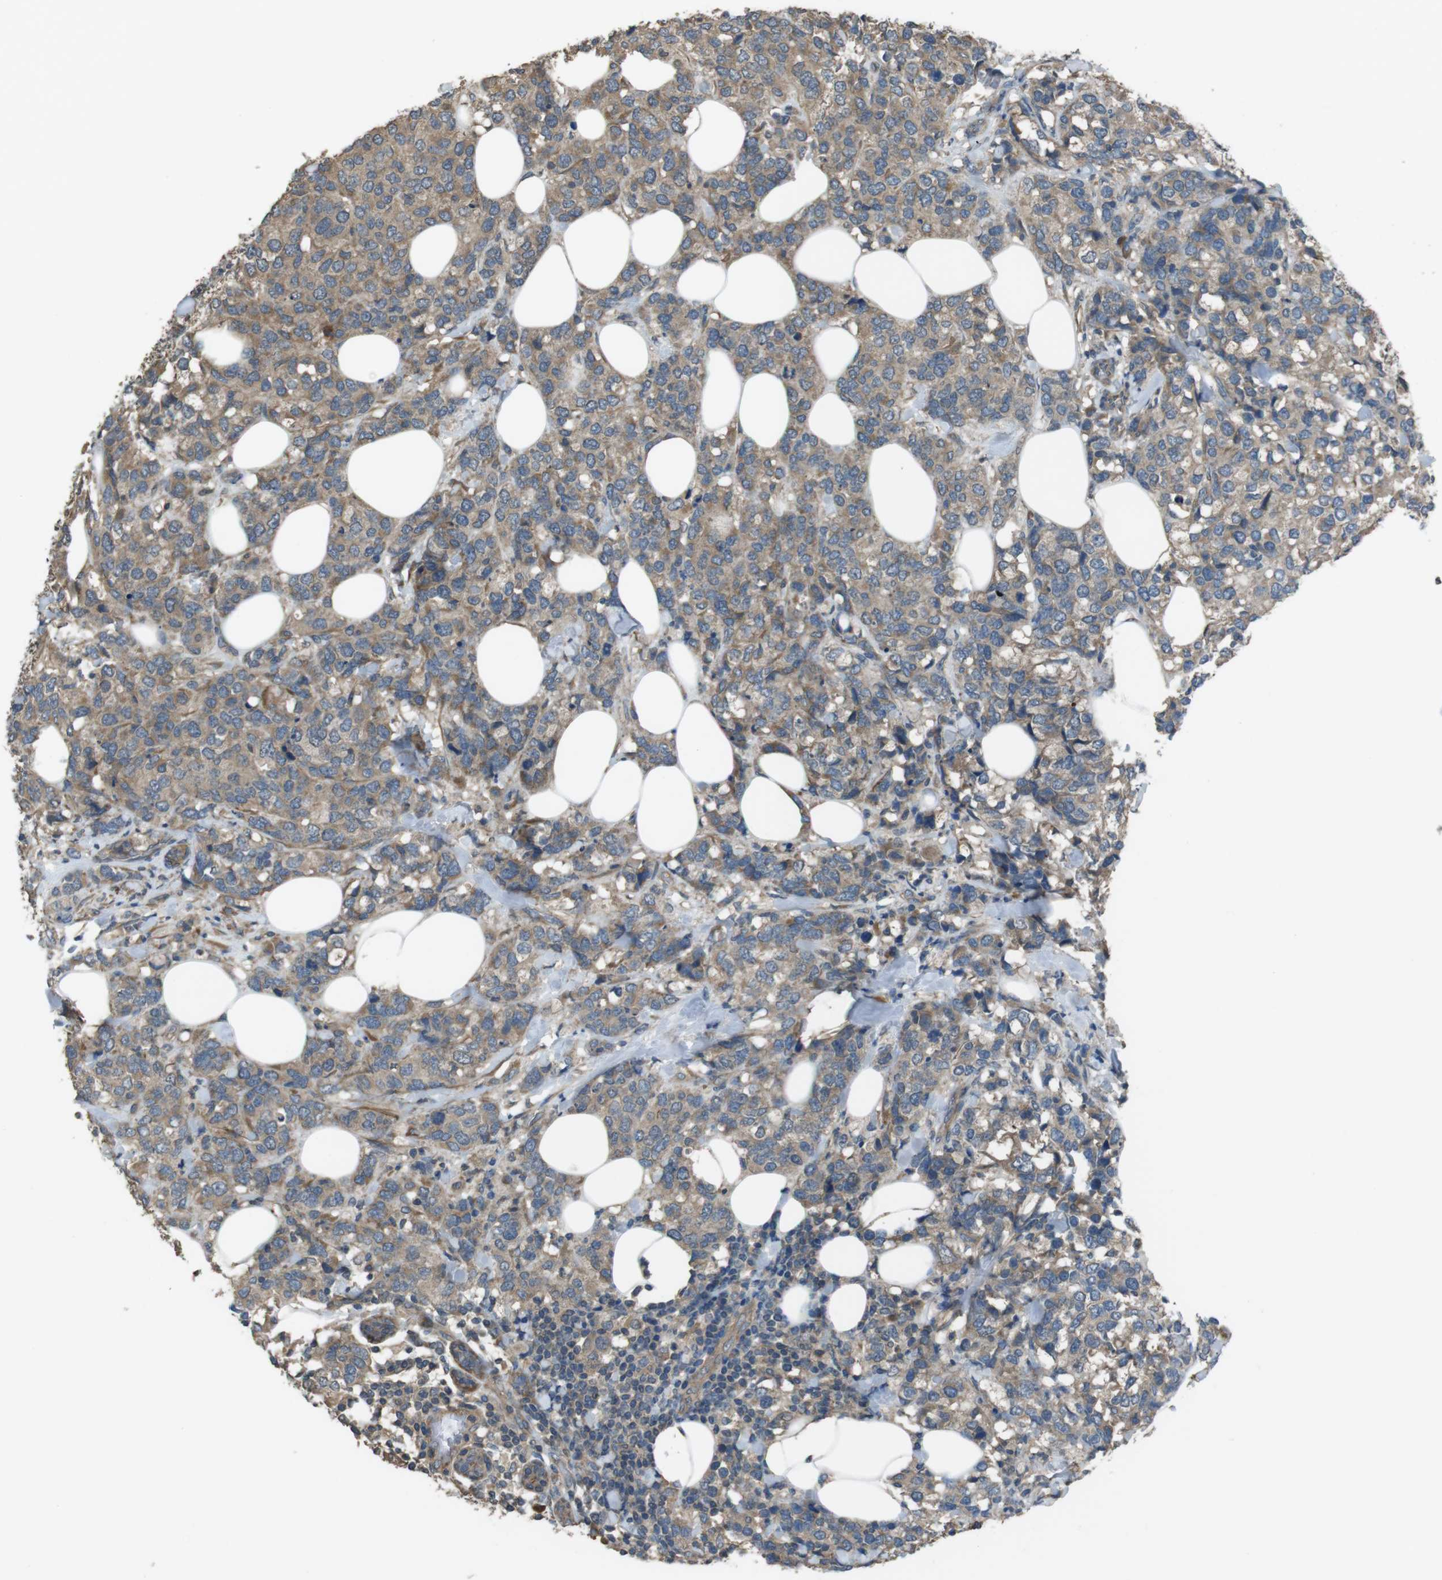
{"staining": {"intensity": "moderate", "quantity": ">75%", "location": "cytoplasmic/membranous"}, "tissue": "breast cancer", "cell_type": "Tumor cells", "image_type": "cancer", "snomed": [{"axis": "morphology", "description": "Lobular carcinoma"}, {"axis": "topography", "description": "Breast"}], "caption": "The photomicrograph shows immunohistochemical staining of lobular carcinoma (breast). There is moderate cytoplasmic/membranous staining is appreciated in approximately >75% of tumor cells.", "gene": "FUT2", "patient": {"sex": "female", "age": 59}}